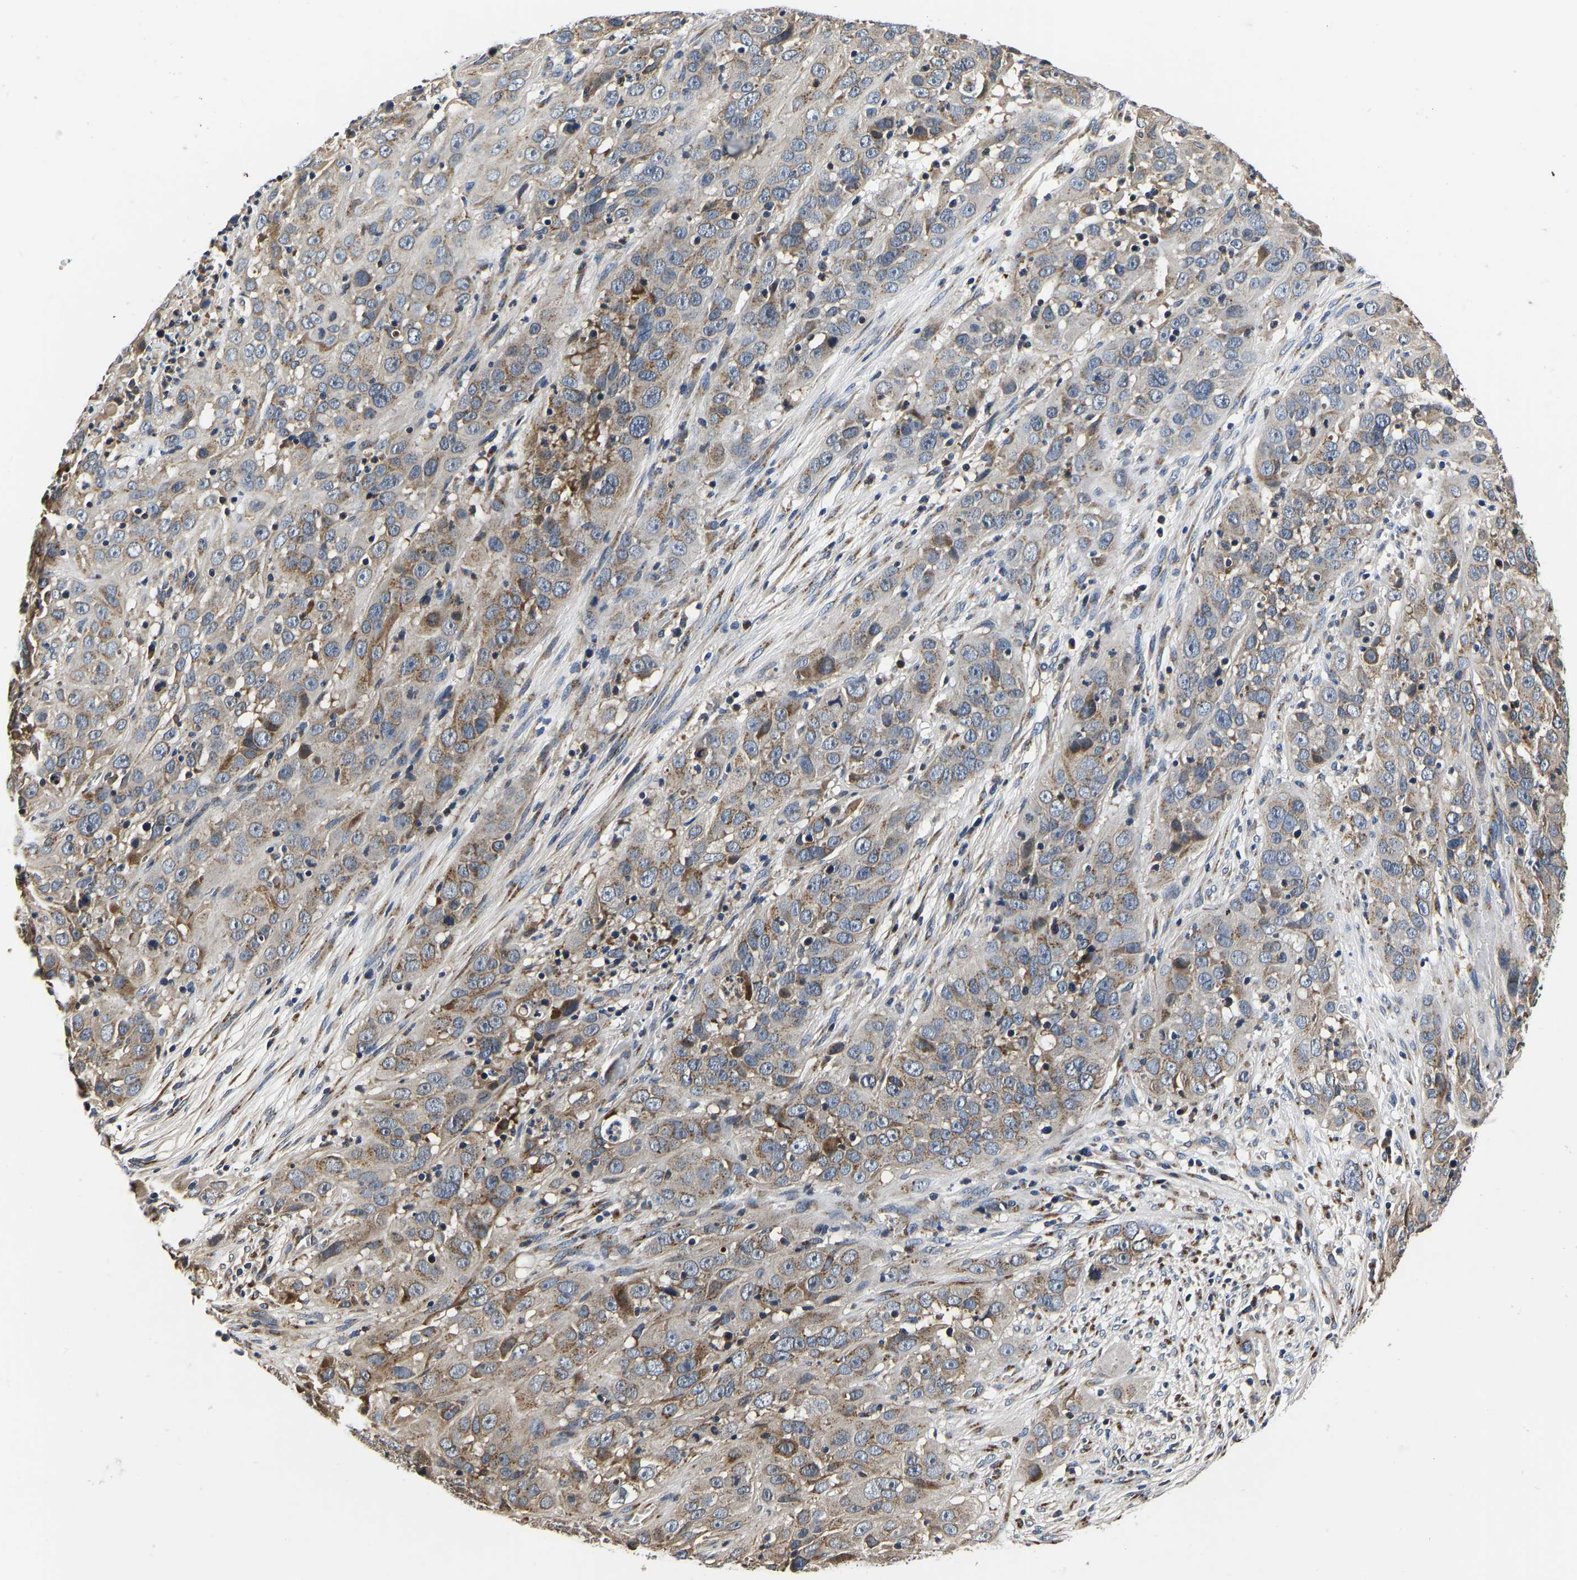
{"staining": {"intensity": "moderate", "quantity": ">75%", "location": "cytoplasmic/membranous"}, "tissue": "cervical cancer", "cell_type": "Tumor cells", "image_type": "cancer", "snomed": [{"axis": "morphology", "description": "Squamous cell carcinoma, NOS"}, {"axis": "topography", "description": "Cervix"}], "caption": "Squamous cell carcinoma (cervical) stained for a protein displays moderate cytoplasmic/membranous positivity in tumor cells.", "gene": "RABAC1", "patient": {"sex": "female", "age": 32}}